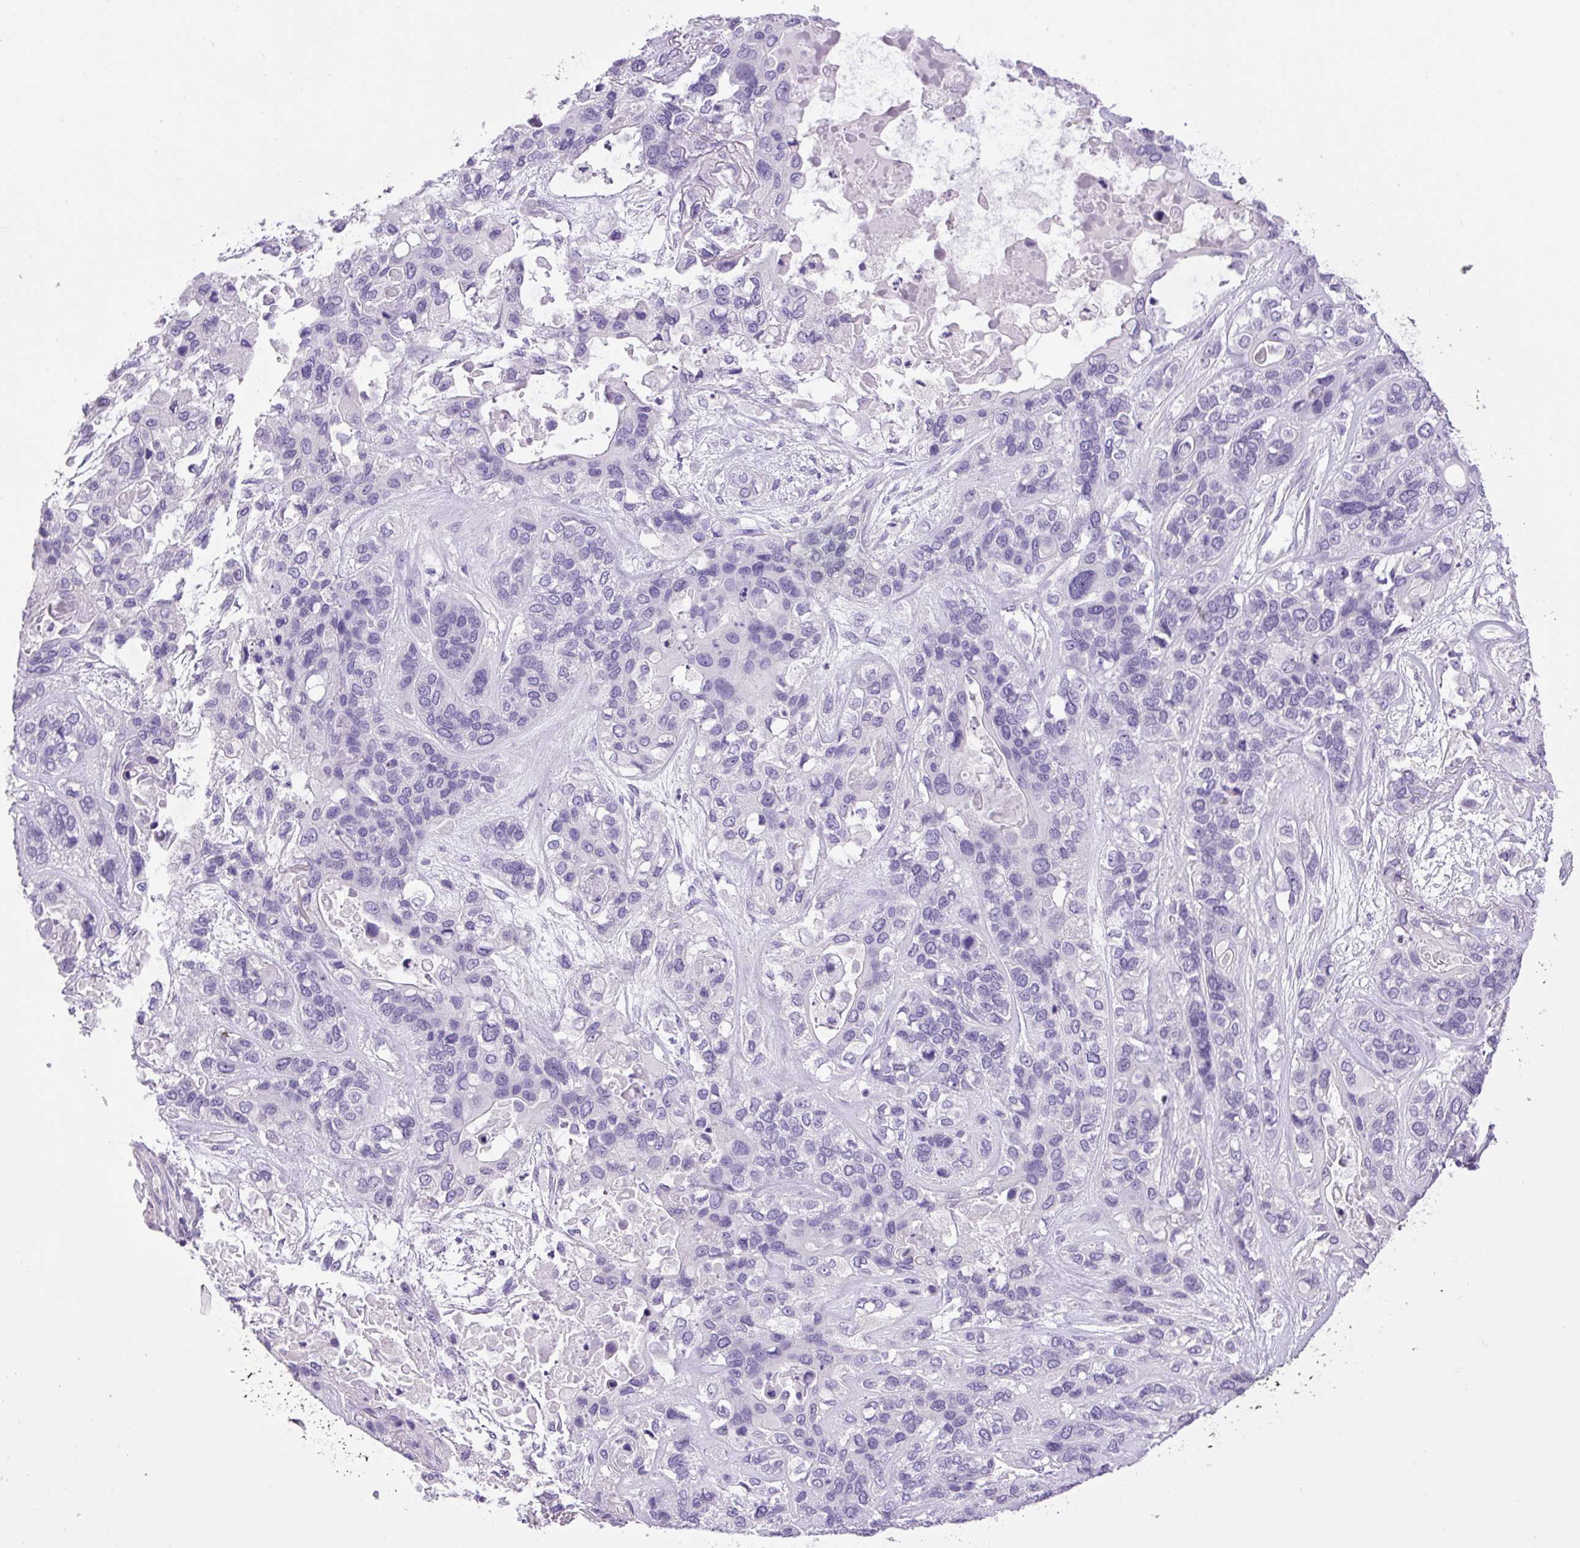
{"staining": {"intensity": "negative", "quantity": "none", "location": "none"}, "tissue": "lung cancer", "cell_type": "Tumor cells", "image_type": "cancer", "snomed": [{"axis": "morphology", "description": "Squamous cell carcinoma, NOS"}, {"axis": "topography", "description": "Lung"}], "caption": "Lung cancer was stained to show a protein in brown. There is no significant staining in tumor cells.", "gene": "CHGA", "patient": {"sex": "female", "age": 70}}